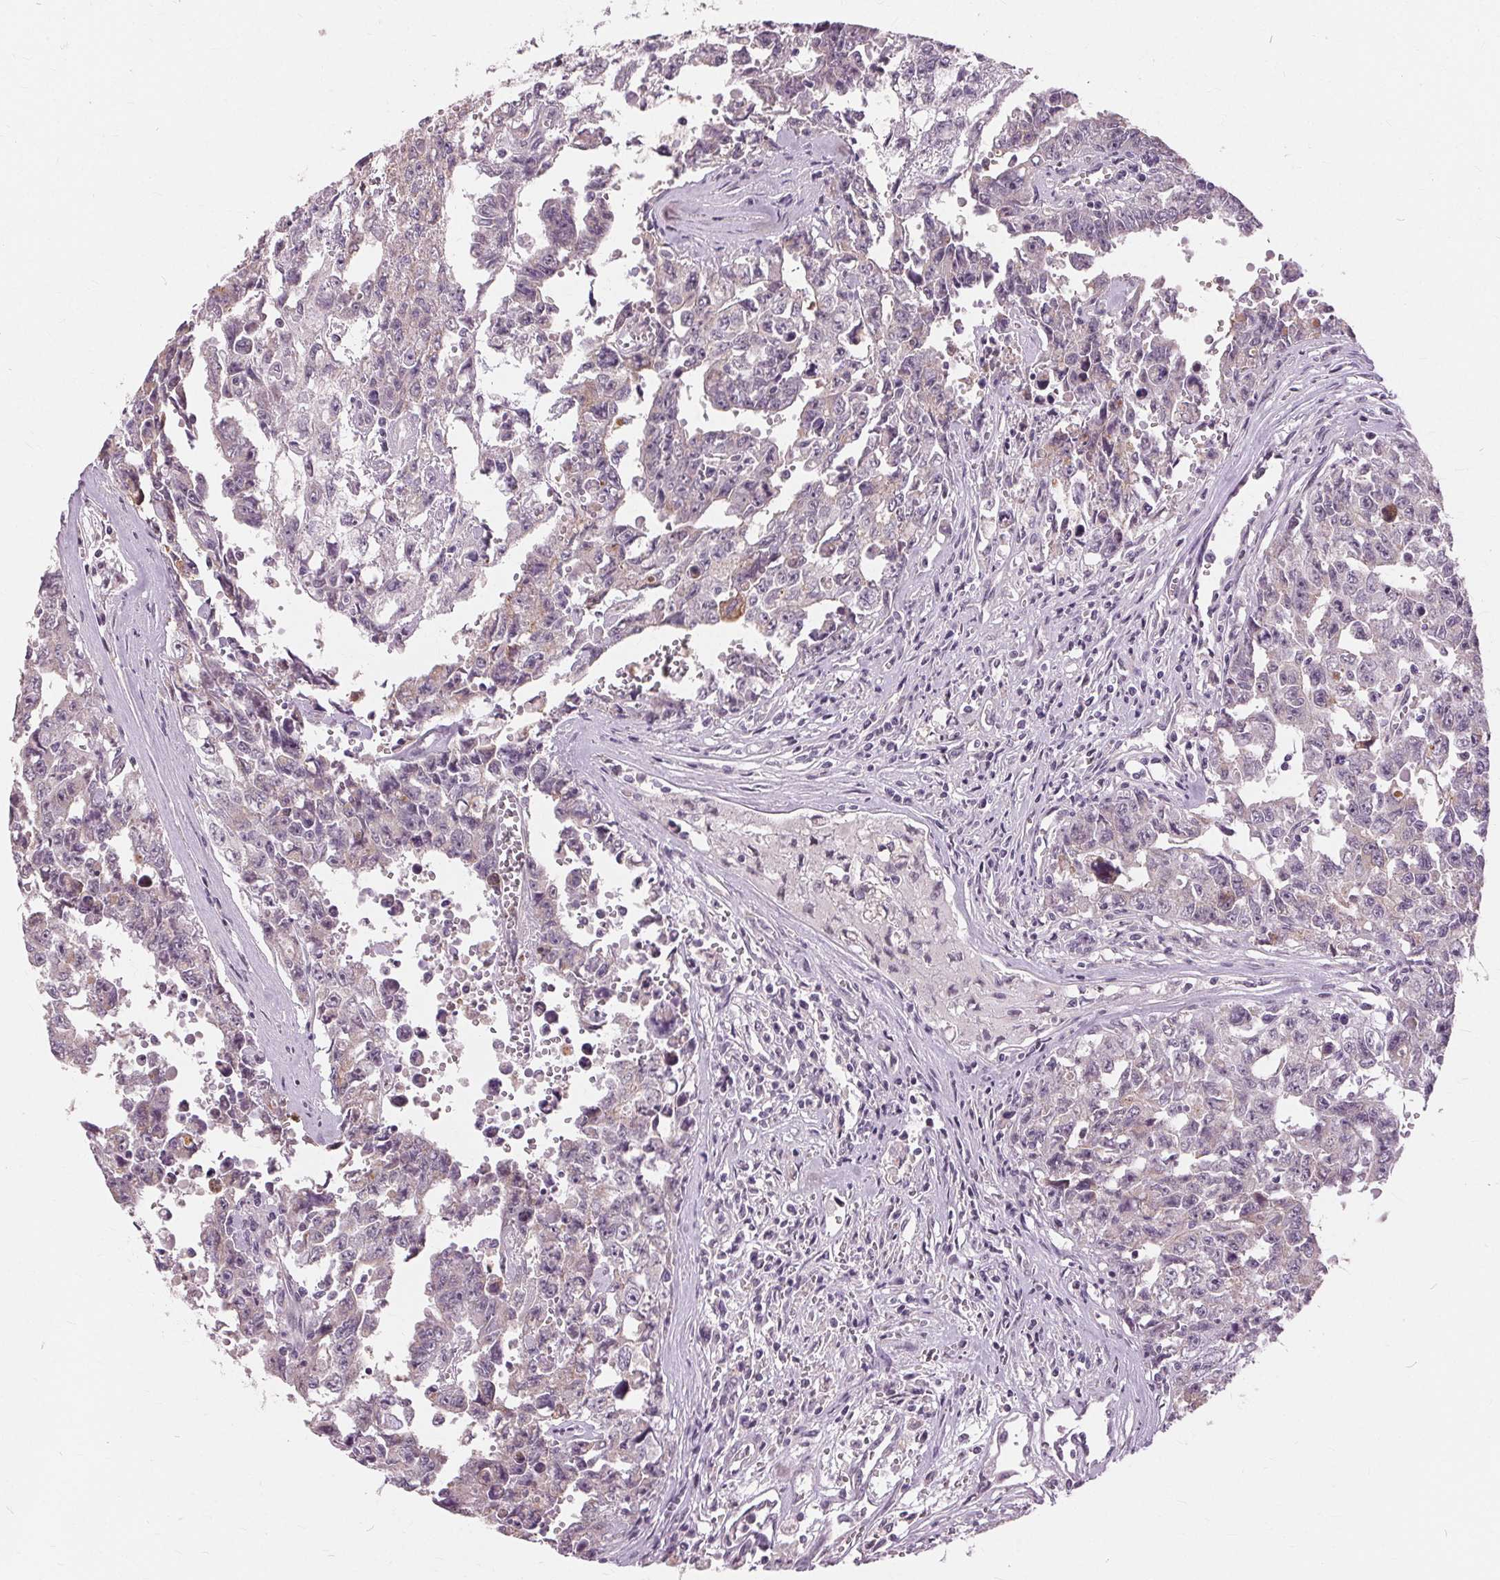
{"staining": {"intensity": "weak", "quantity": "<25%", "location": "cytoplasmic/membranous"}, "tissue": "testis cancer", "cell_type": "Tumor cells", "image_type": "cancer", "snomed": [{"axis": "morphology", "description": "Carcinoma, Embryonal, NOS"}, {"axis": "topography", "description": "Testis"}], "caption": "Histopathology image shows no protein staining in tumor cells of embryonal carcinoma (testis) tissue. Nuclei are stained in blue.", "gene": "SIGLEC6", "patient": {"sex": "male", "age": 24}}